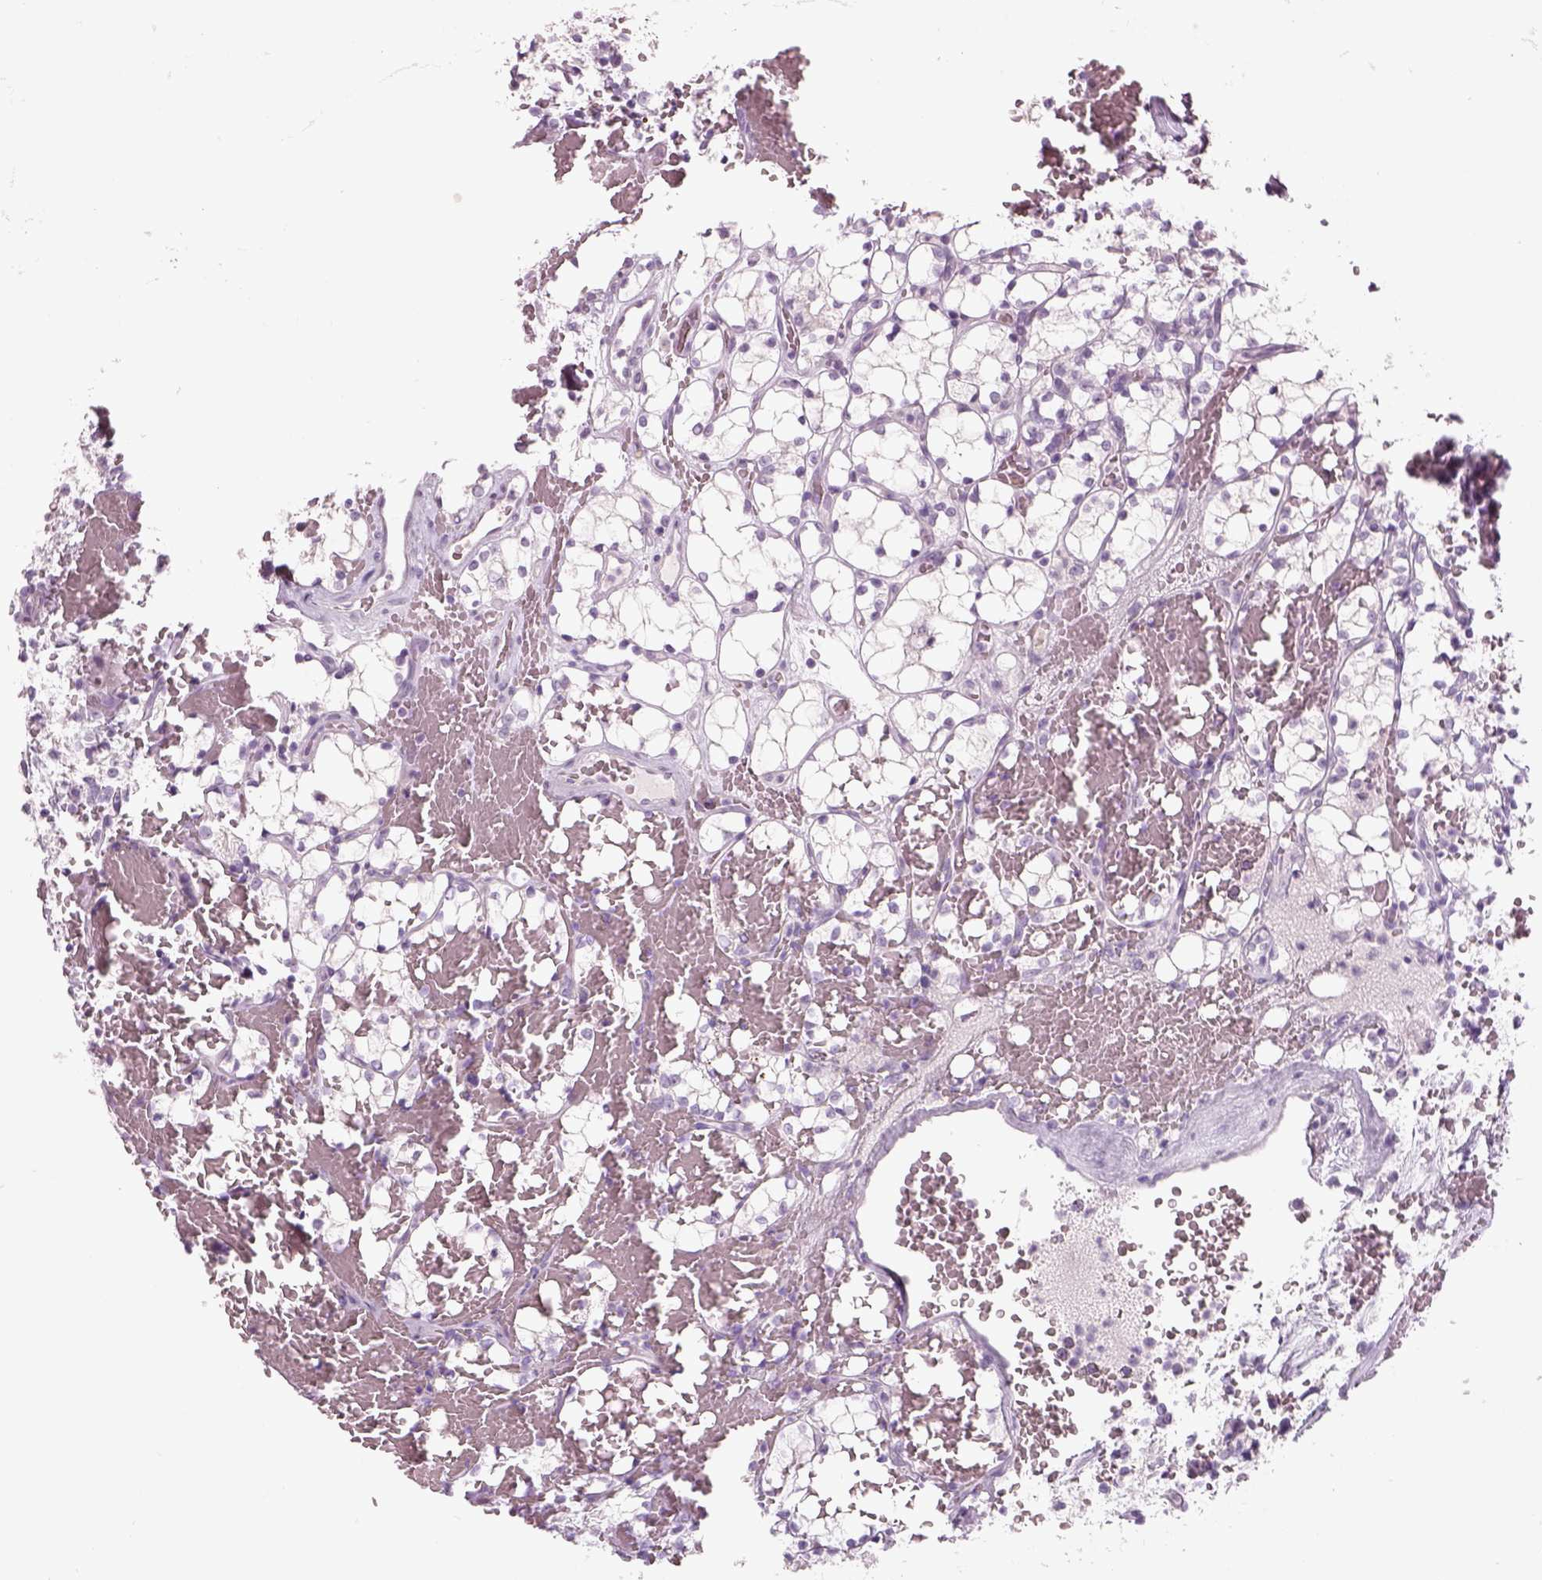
{"staining": {"intensity": "negative", "quantity": "none", "location": "none"}, "tissue": "renal cancer", "cell_type": "Tumor cells", "image_type": "cancer", "snomed": [{"axis": "morphology", "description": "Adenocarcinoma, NOS"}, {"axis": "topography", "description": "Kidney"}], "caption": "Protein analysis of renal adenocarcinoma displays no significant staining in tumor cells.", "gene": "SLC6A2", "patient": {"sex": "female", "age": 69}}